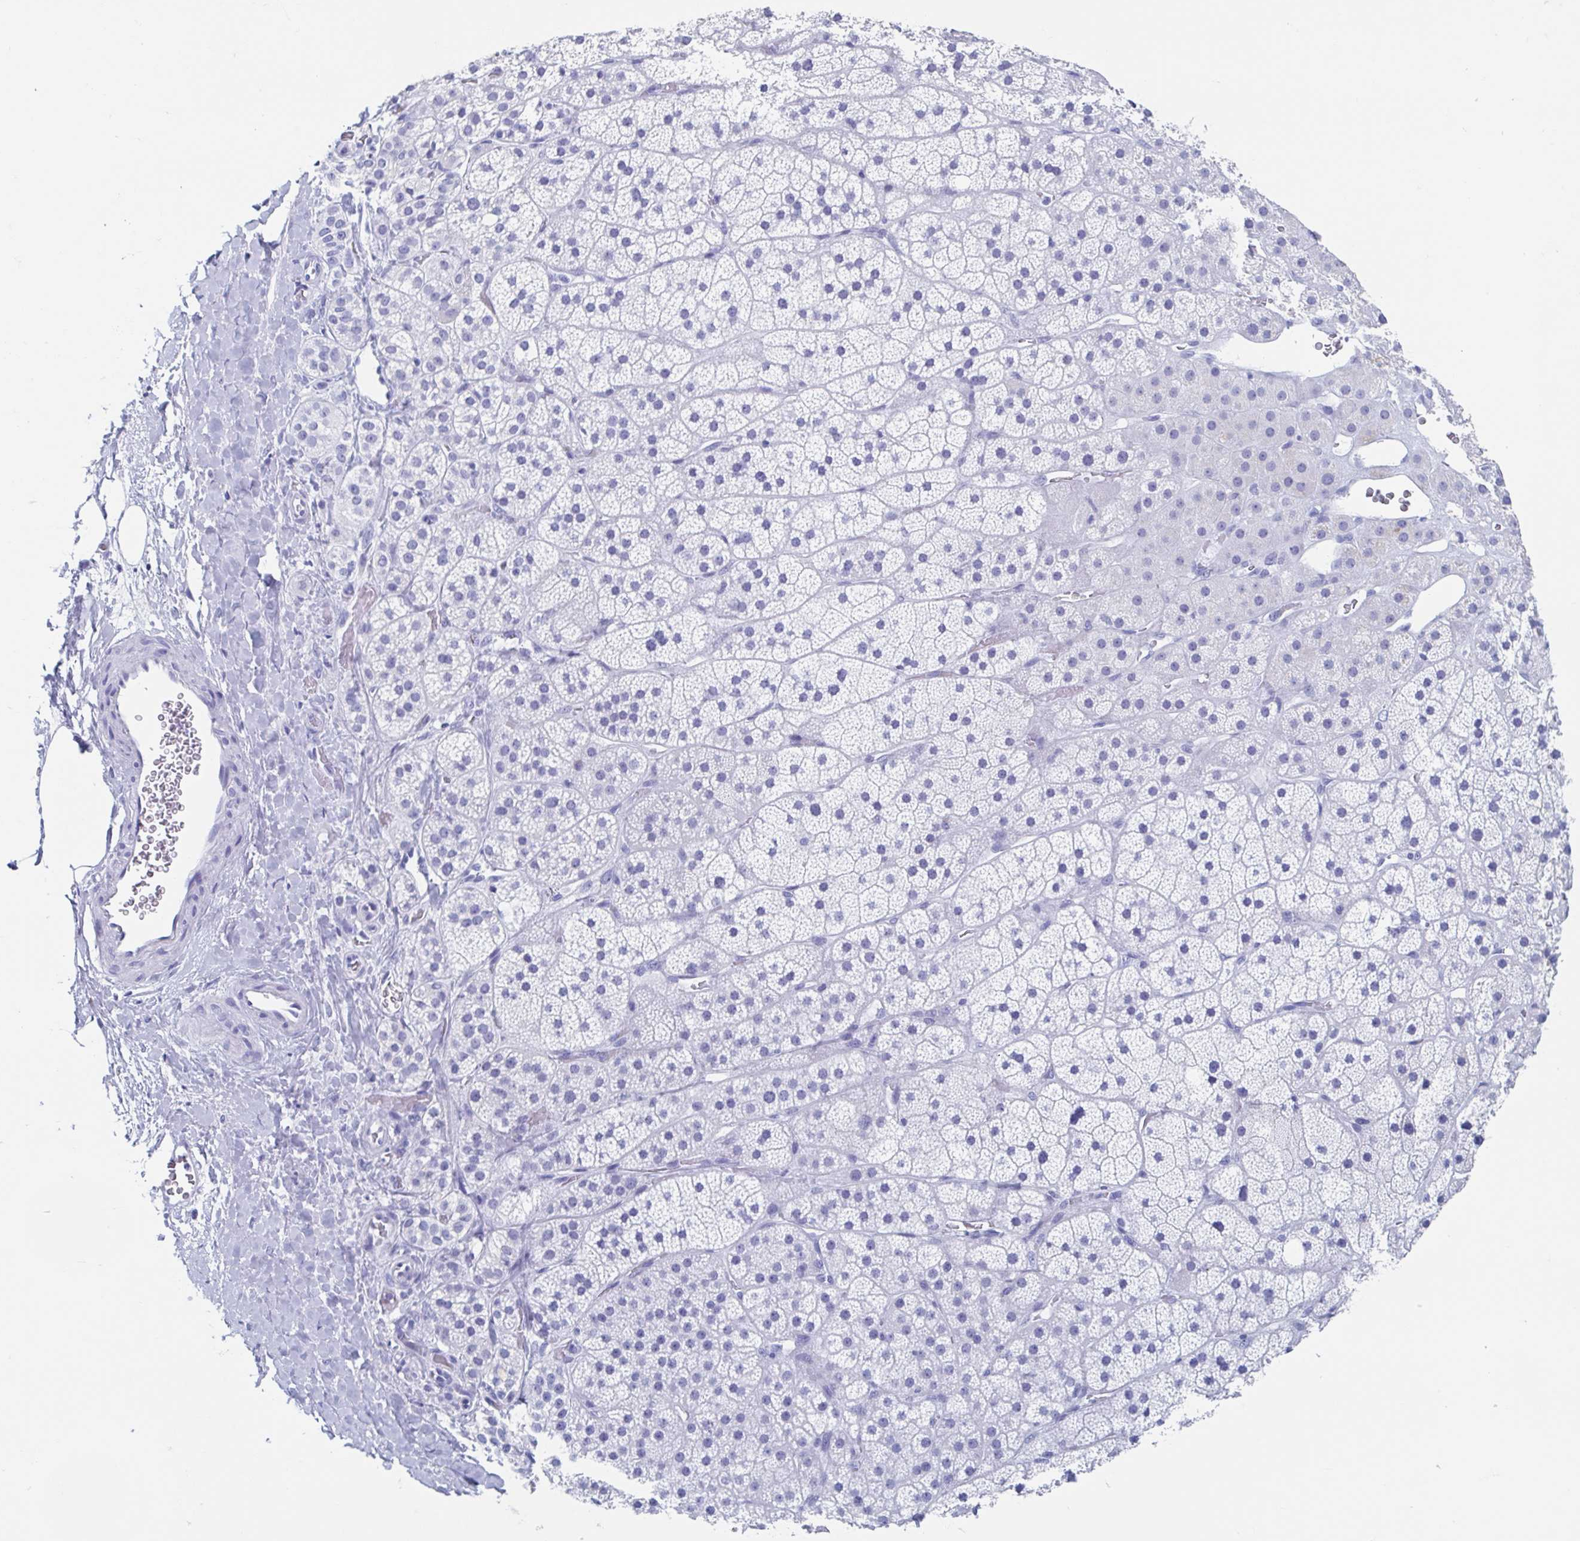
{"staining": {"intensity": "negative", "quantity": "none", "location": "none"}, "tissue": "adrenal gland", "cell_type": "Glandular cells", "image_type": "normal", "snomed": [{"axis": "morphology", "description": "Normal tissue, NOS"}, {"axis": "topography", "description": "Adrenal gland"}], "caption": "Adrenal gland stained for a protein using immunohistochemistry (IHC) exhibits no expression glandular cells.", "gene": "HDGFL1", "patient": {"sex": "male", "age": 57}}